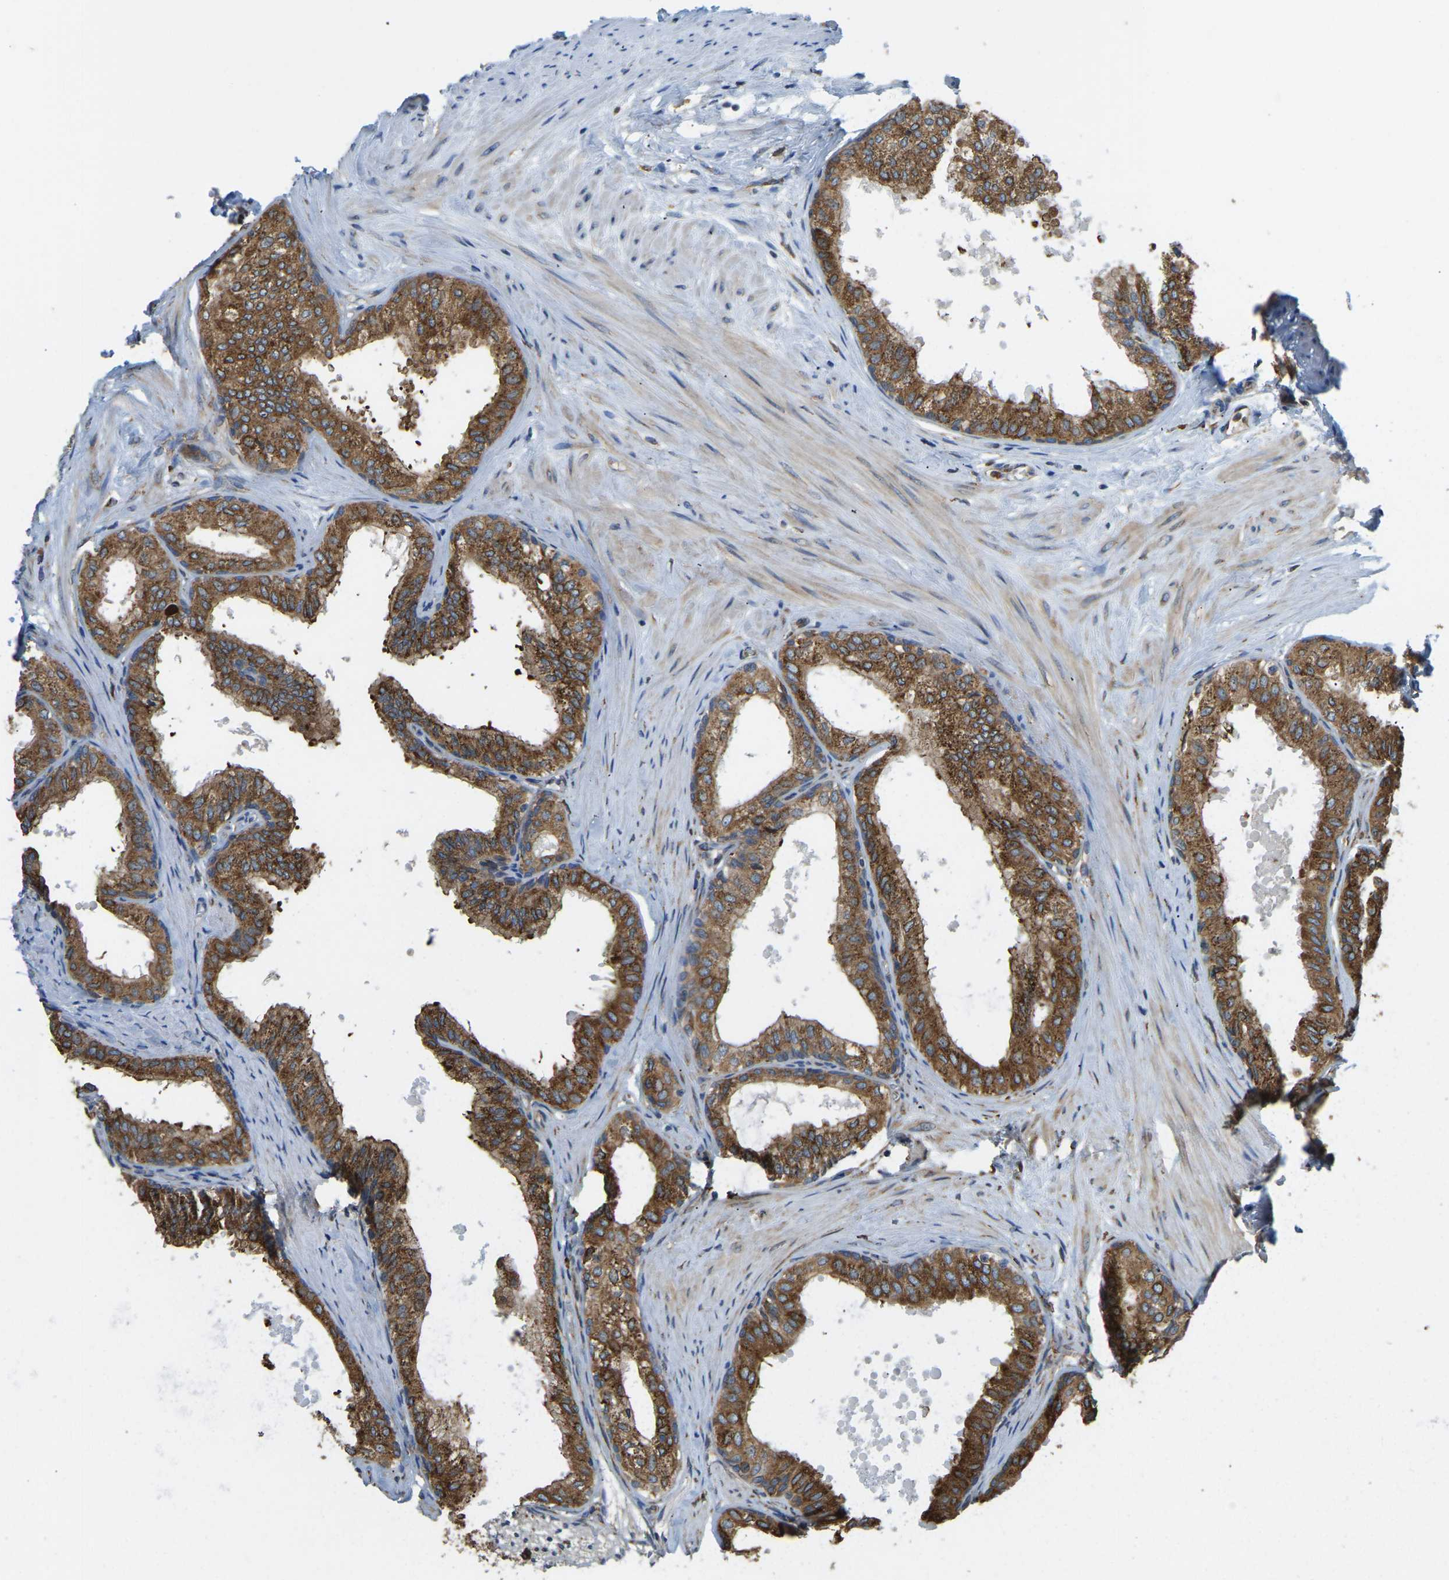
{"staining": {"intensity": "moderate", "quantity": ">75%", "location": "cytoplasmic/membranous"}, "tissue": "seminal vesicle", "cell_type": "Glandular cells", "image_type": "normal", "snomed": [{"axis": "morphology", "description": "Normal tissue, NOS"}, {"axis": "topography", "description": "Prostate"}, {"axis": "topography", "description": "Seminal veicle"}], "caption": "Normal seminal vesicle demonstrates moderate cytoplasmic/membranous positivity in about >75% of glandular cells, visualized by immunohistochemistry. Nuclei are stained in blue.", "gene": "RNF115", "patient": {"sex": "male", "age": 60}}